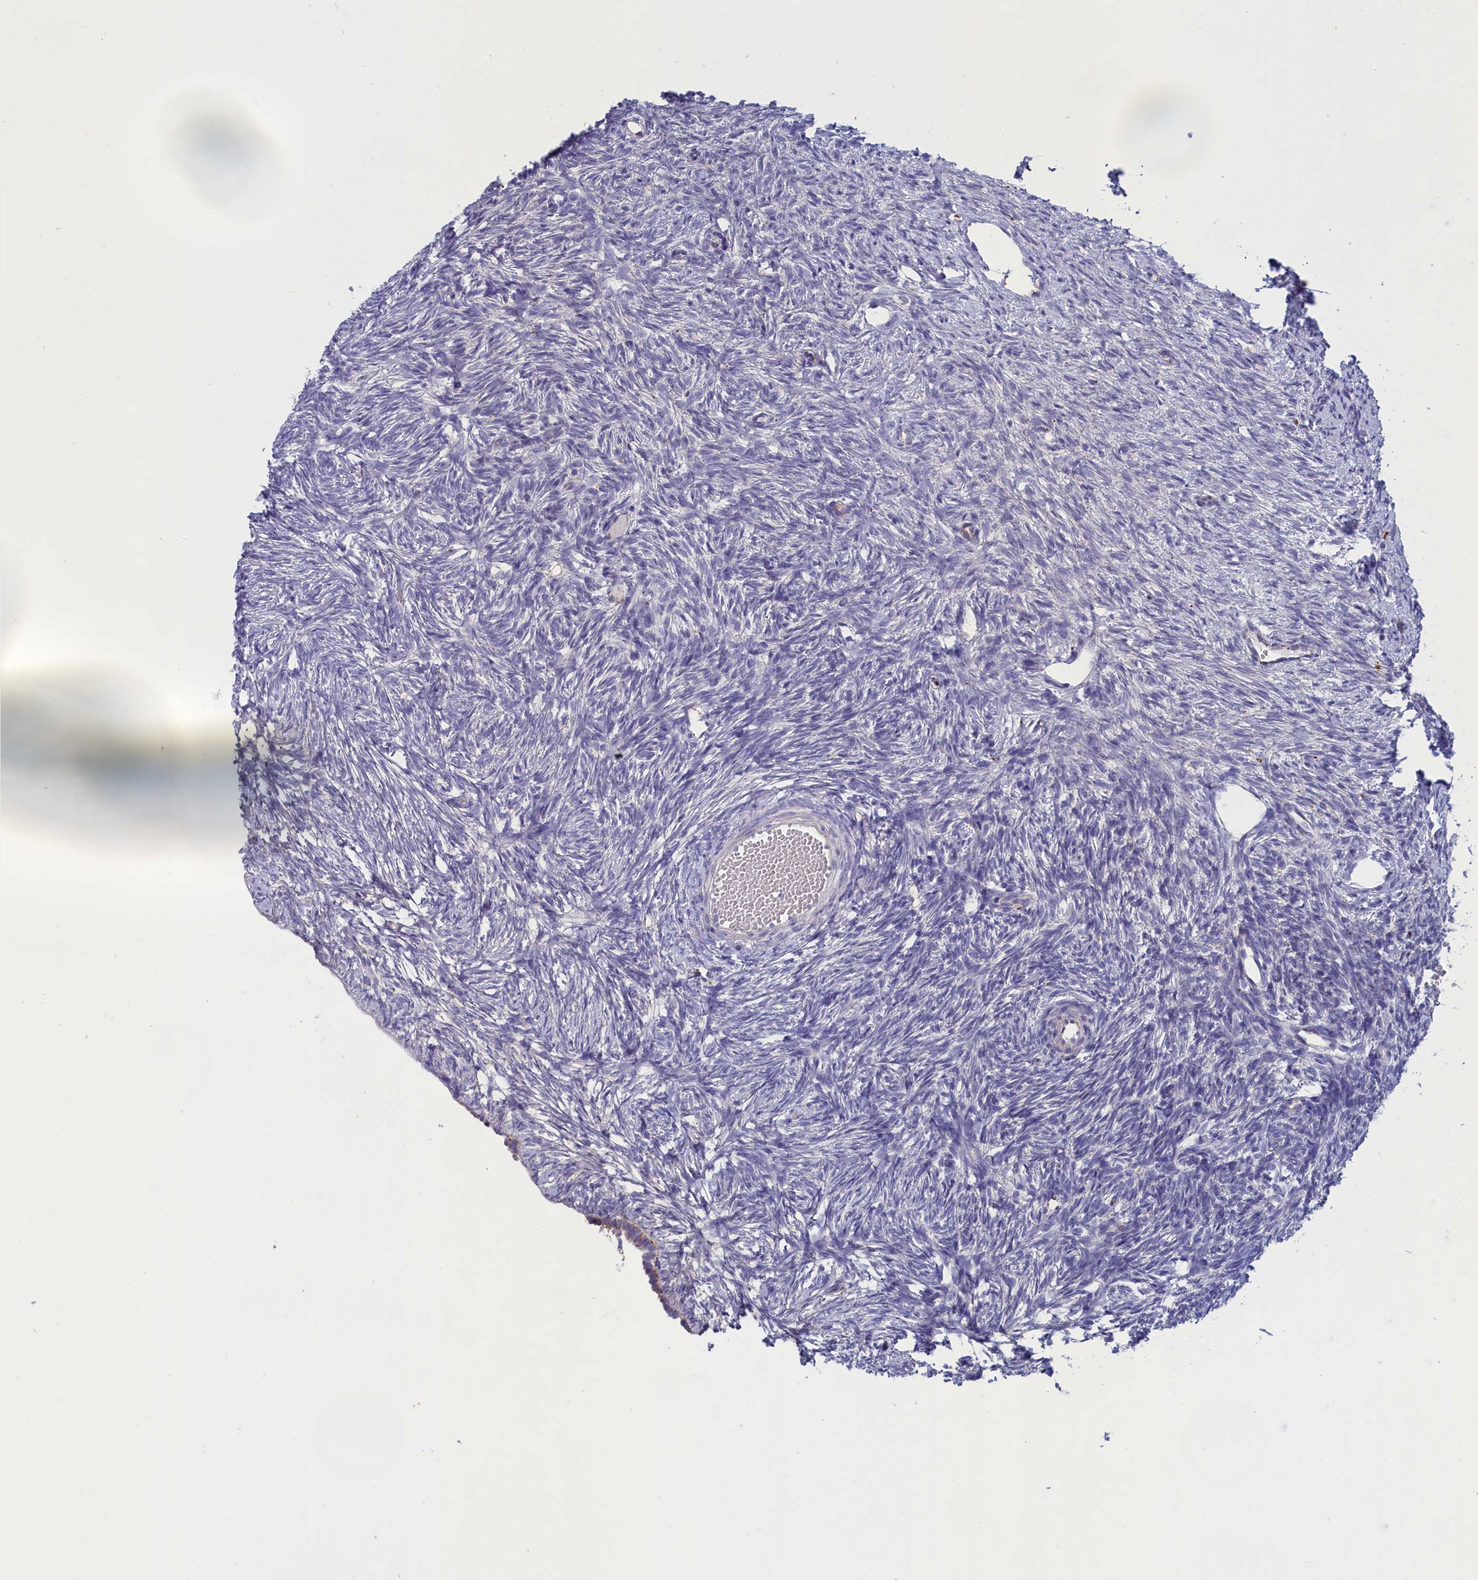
{"staining": {"intensity": "negative", "quantity": "none", "location": "none"}, "tissue": "ovary", "cell_type": "Ovarian stroma cells", "image_type": "normal", "snomed": [{"axis": "morphology", "description": "Normal tissue, NOS"}, {"axis": "topography", "description": "Ovary"}], "caption": "Immunohistochemical staining of normal human ovary shows no significant staining in ovarian stroma cells. (DAB (3,3'-diaminobenzidine) immunohistochemistry (IHC), high magnification).", "gene": "WDR6", "patient": {"sex": "female", "age": 51}}